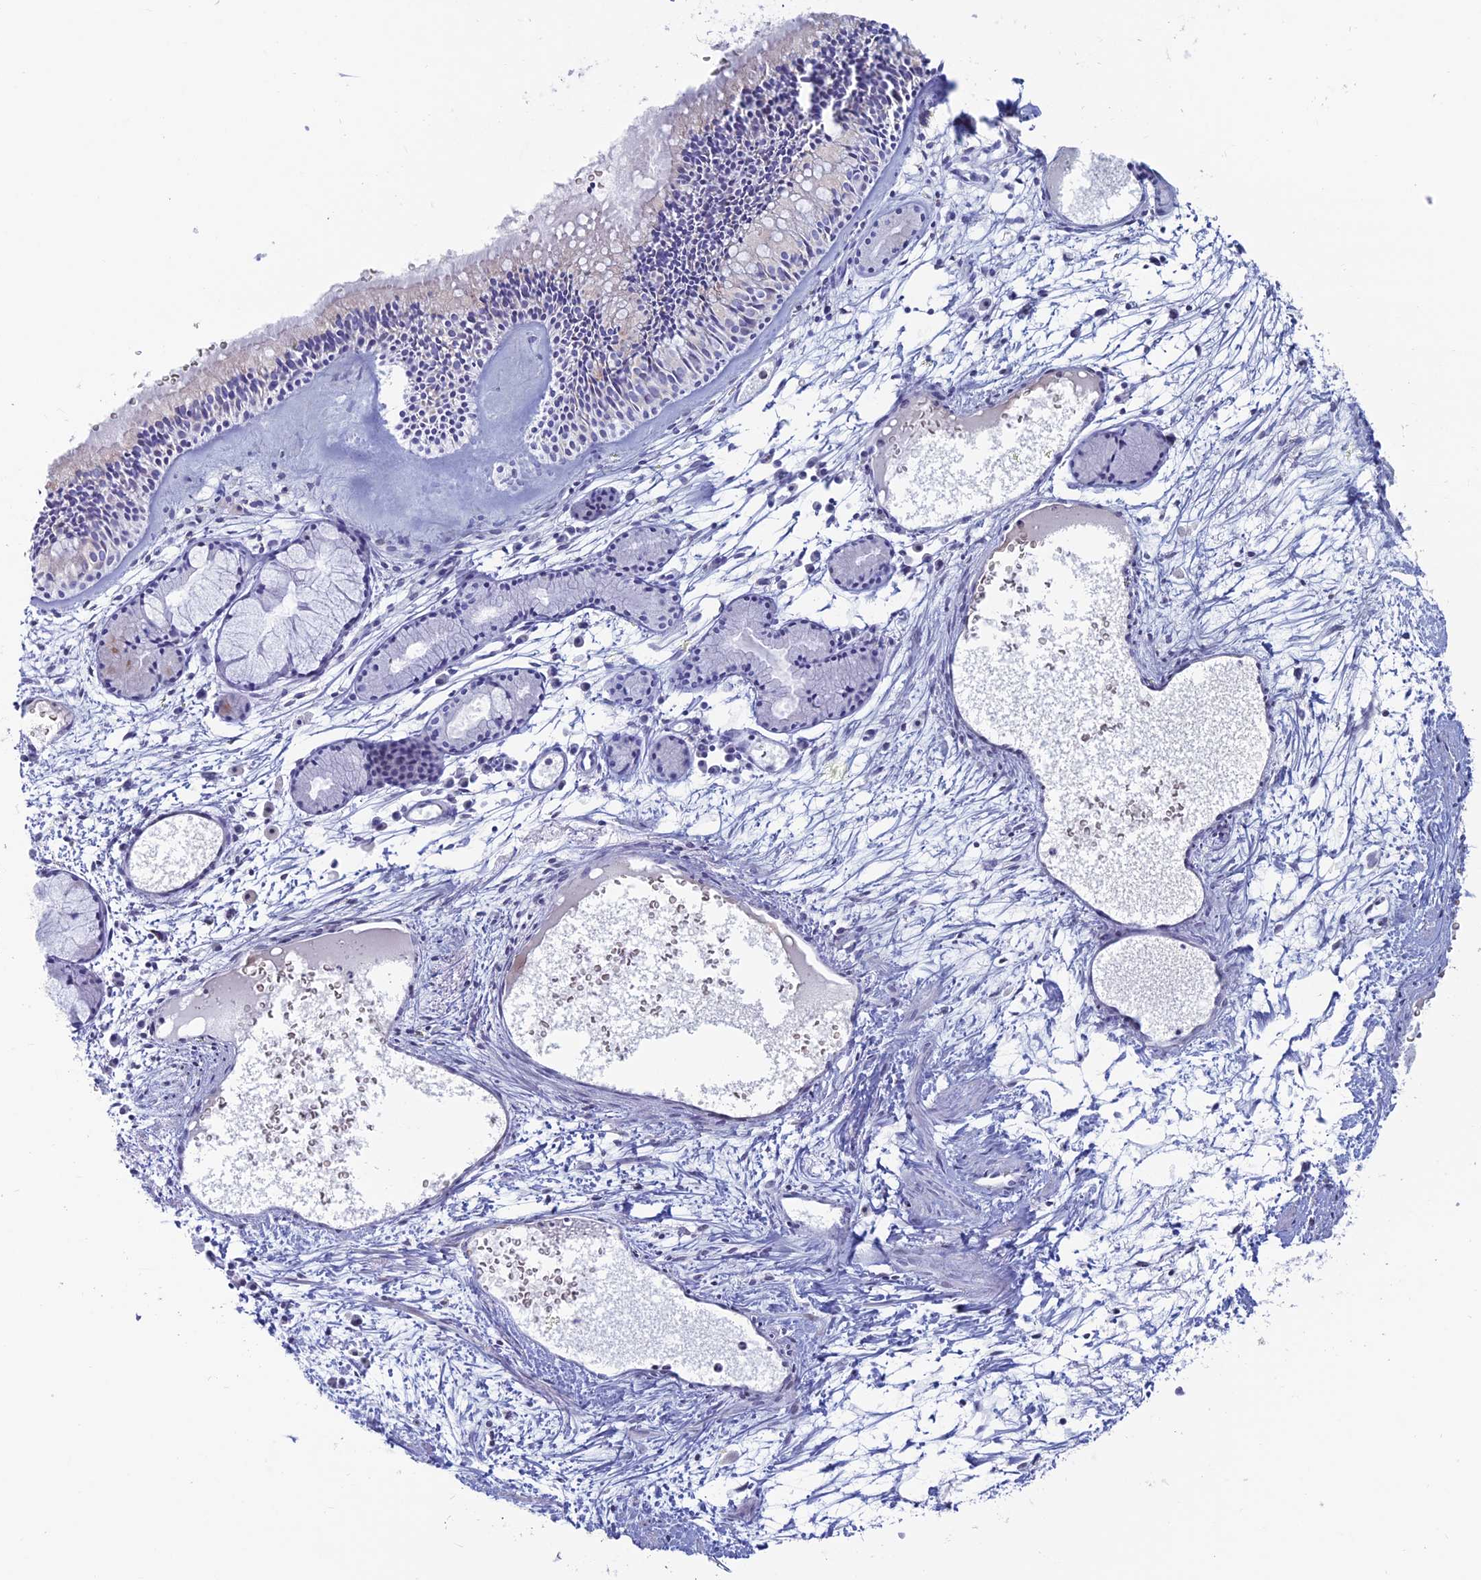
{"staining": {"intensity": "weak", "quantity": "25%-75%", "location": "cytoplasmic/membranous,nuclear"}, "tissue": "nasopharynx", "cell_type": "Respiratory epithelial cells", "image_type": "normal", "snomed": [{"axis": "morphology", "description": "Normal tissue, NOS"}, {"axis": "topography", "description": "Nasopharynx"}], "caption": "Weak cytoplasmic/membranous,nuclear staining for a protein is identified in about 25%-75% of respiratory epithelial cells of unremarkable nasopharynx using IHC.", "gene": "CERS6", "patient": {"sex": "male", "age": 81}}